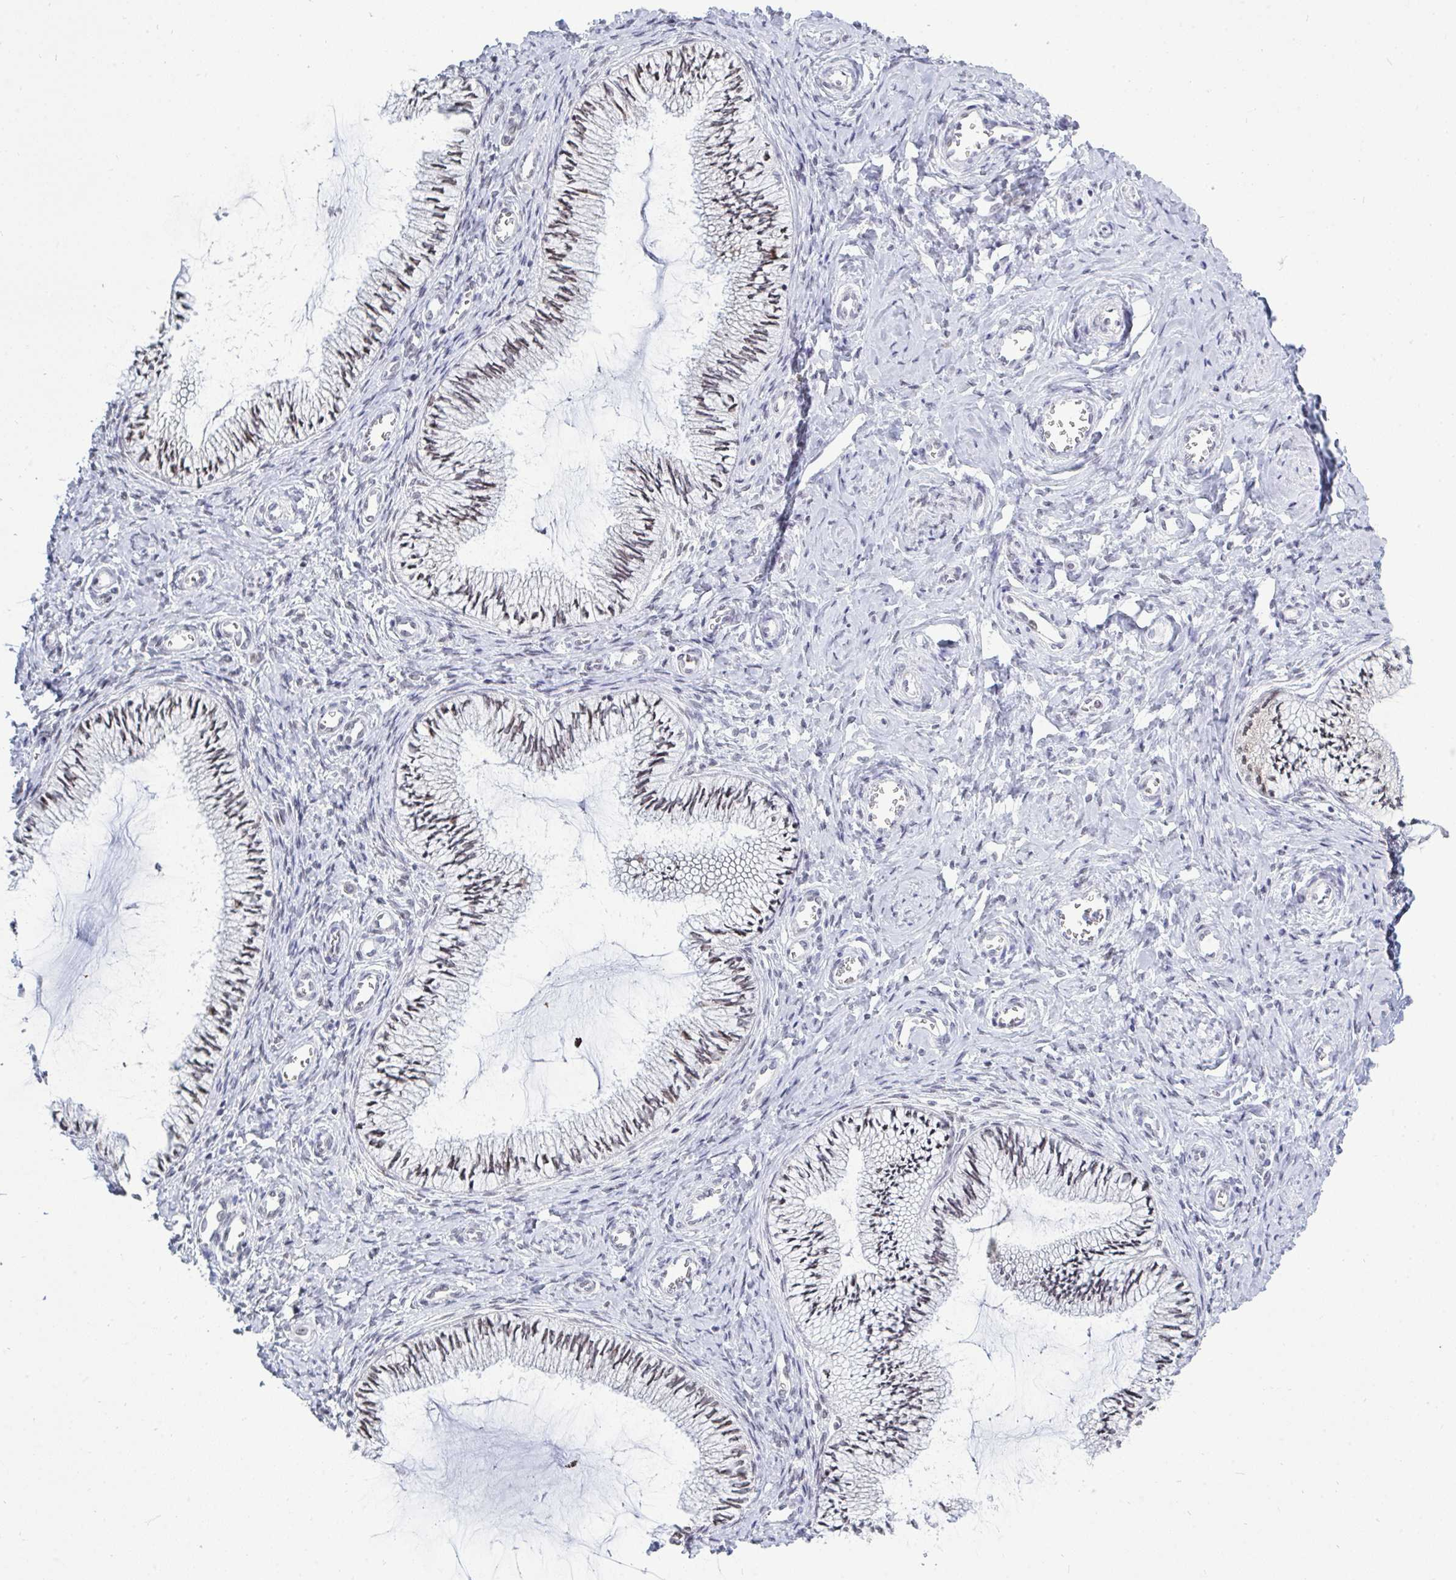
{"staining": {"intensity": "weak", "quantity": "25%-75%", "location": "nuclear"}, "tissue": "cervix", "cell_type": "Glandular cells", "image_type": "normal", "snomed": [{"axis": "morphology", "description": "Normal tissue, NOS"}, {"axis": "topography", "description": "Cervix"}], "caption": "IHC (DAB (3,3'-diaminobenzidine)) staining of normal cervix exhibits weak nuclear protein expression in approximately 25%-75% of glandular cells.", "gene": "TRIP12", "patient": {"sex": "female", "age": 24}}